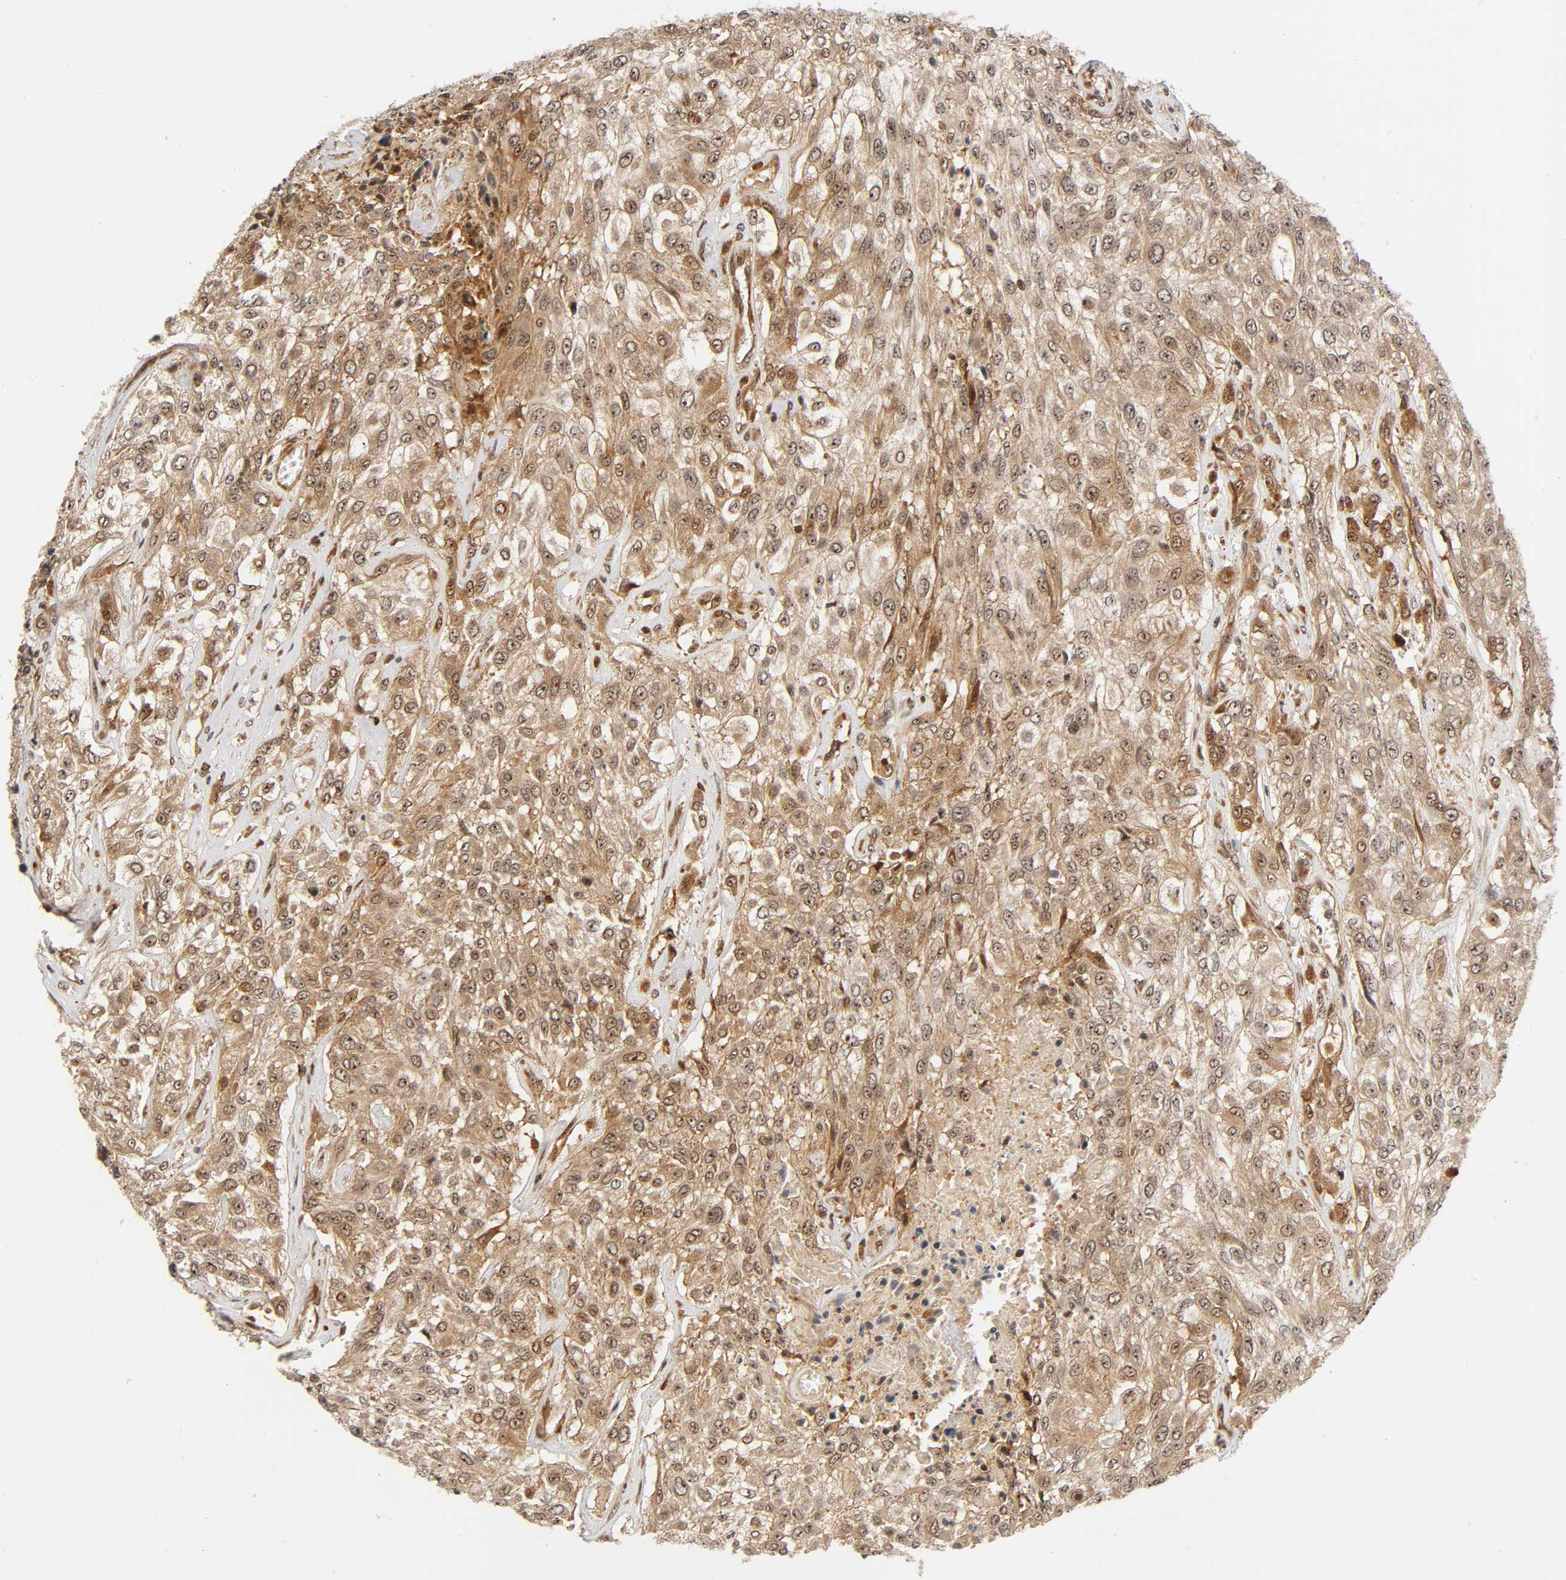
{"staining": {"intensity": "weak", "quantity": ">75%", "location": "cytoplasmic/membranous,nuclear"}, "tissue": "urothelial cancer", "cell_type": "Tumor cells", "image_type": "cancer", "snomed": [{"axis": "morphology", "description": "Urothelial carcinoma, High grade"}, {"axis": "topography", "description": "Urinary bladder"}], "caption": "Tumor cells display weak cytoplasmic/membranous and nuclear expression in approximately >75% of cells in urothelial cancer.", "gene": "IQCJ-SCHIP1", "patient": {"sex": "male", "age": 57}}